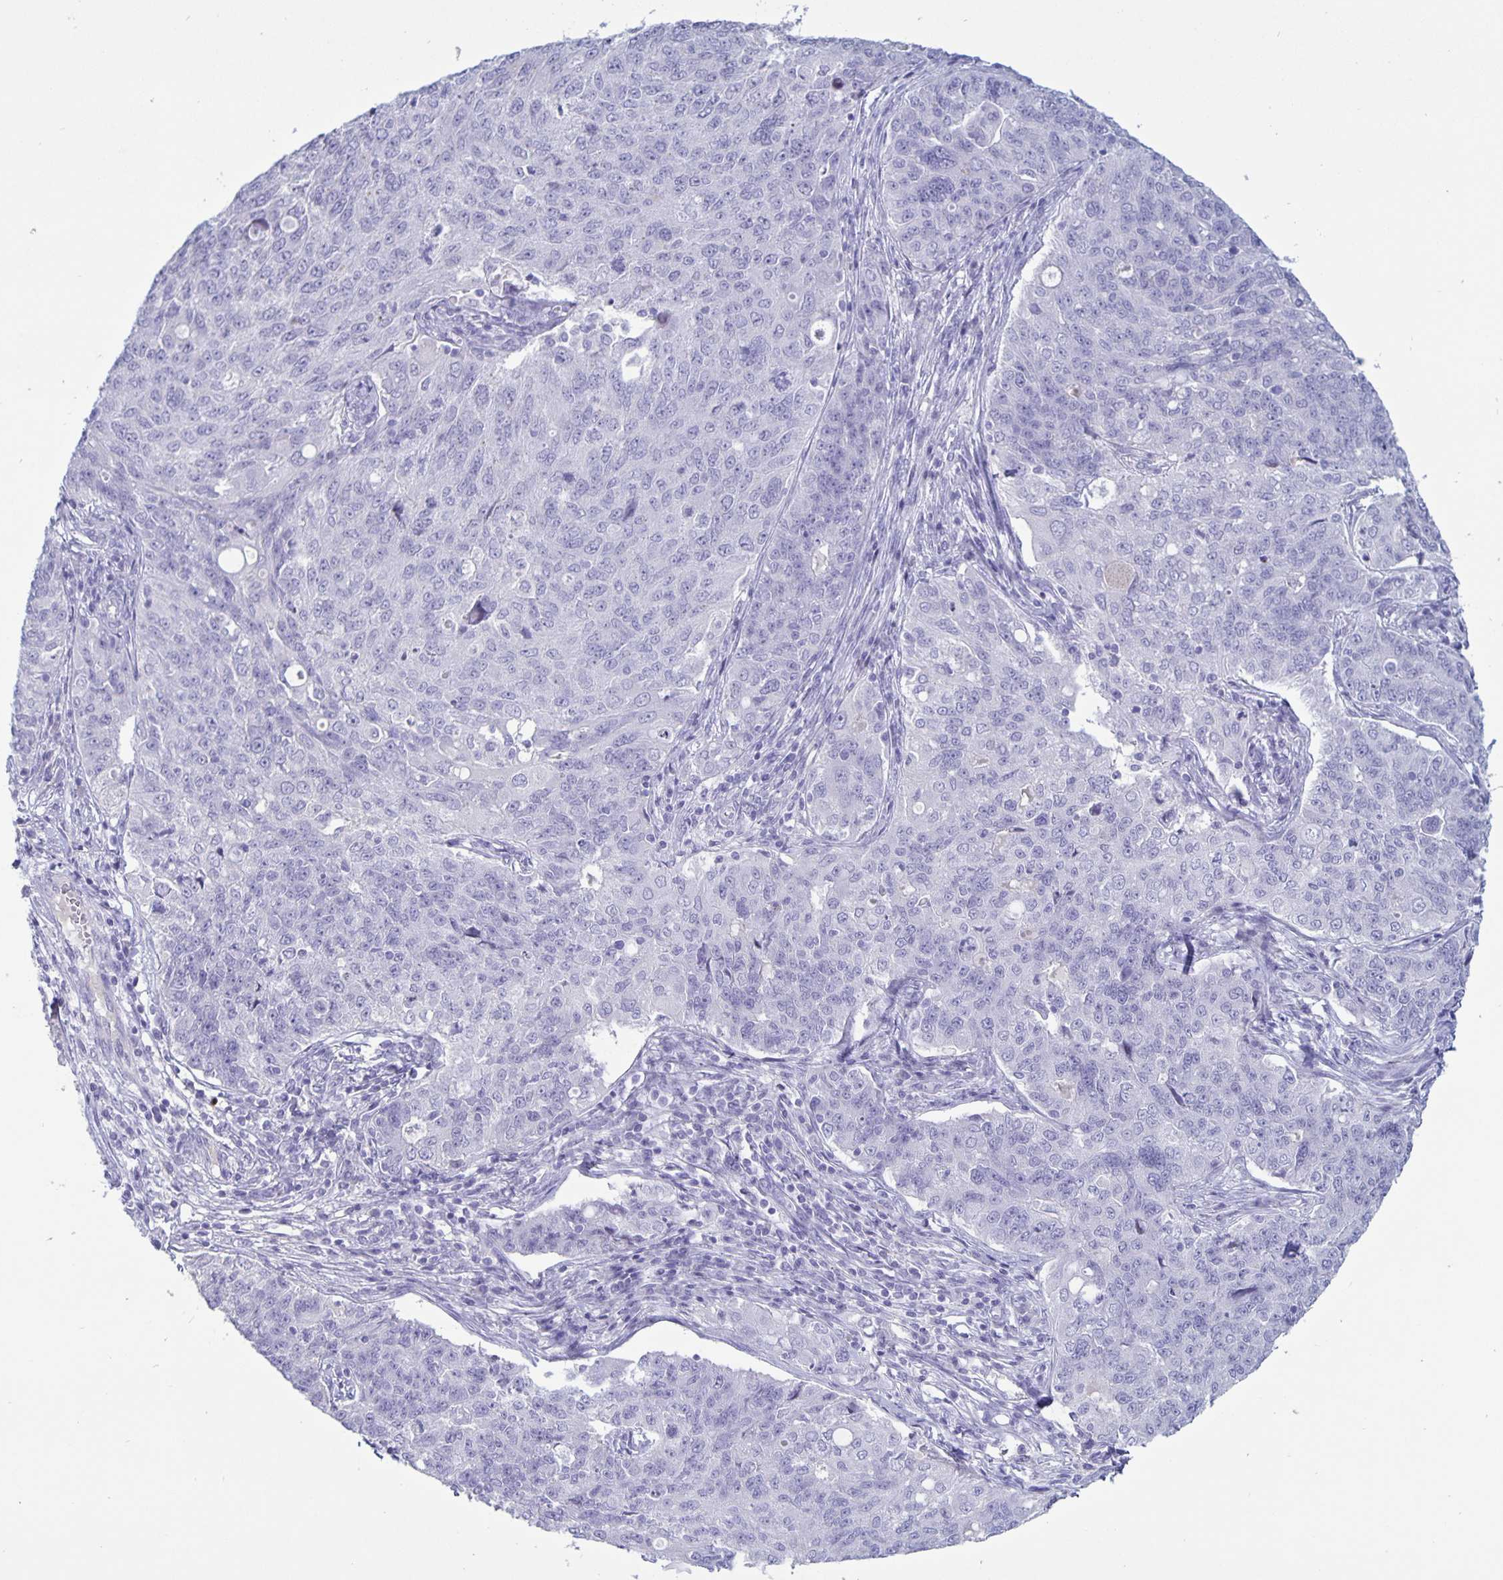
{"staining": {"intensity": "negative", "quantity": "none", "location": "none"}, "tissue": "endometrial cancer", "cell_type": "Tumor cells", "image_type": "cancer", "snomed": [{"axis": "morphology", "description": "Adenocarcinoma, NOS"}, {"axis": "topography", "description": "Endometrium"}], "caption": "Endometrial cancer (adenocarcinoma) was stained to show a protein in brown. There is no significant staining in tumor cells. (Brightfield microscopy of DAB IHC at high magnification).", "gene": "BPIFA3", "patient": {"sex": "female", "age": 43}}